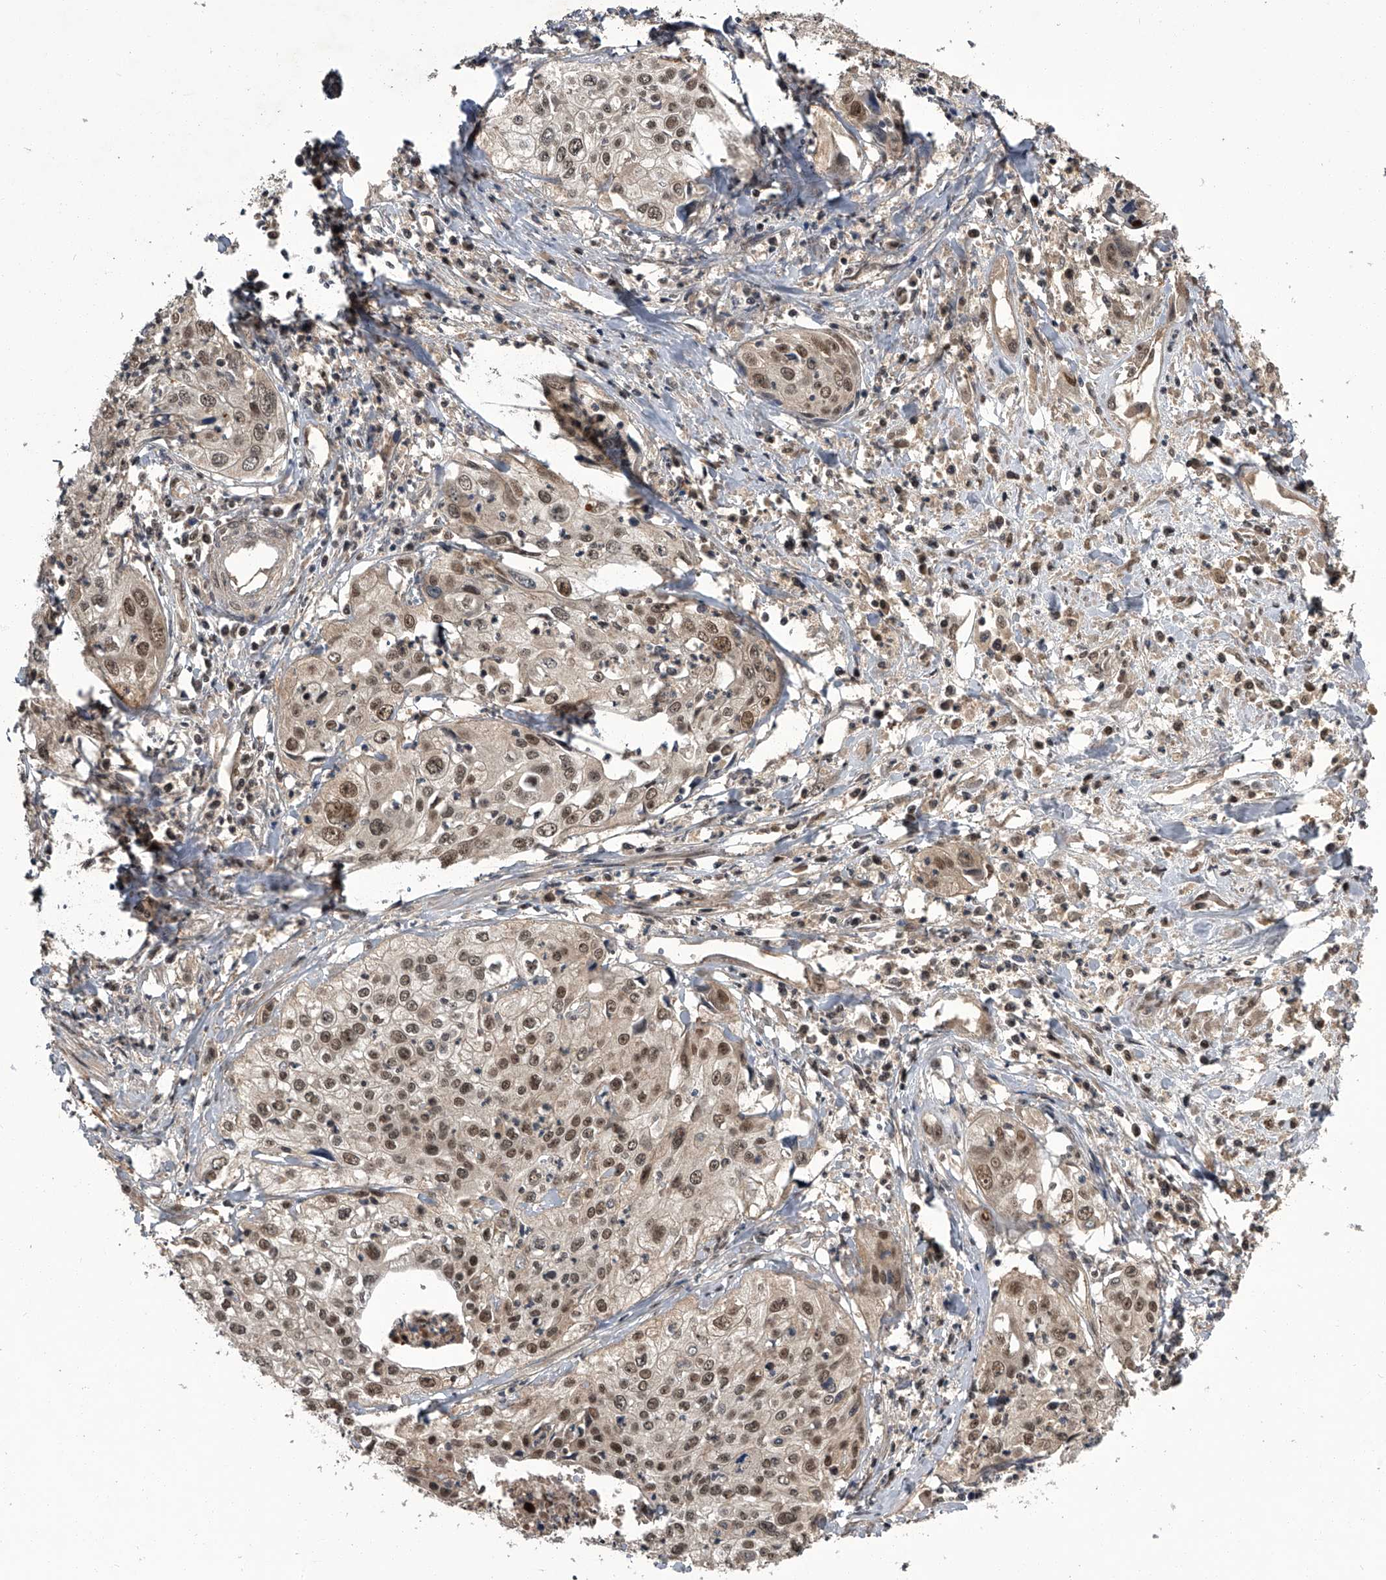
{"staining": {"intensity": "moderate", "quantity": ">75%", "location": "nuclear"}, "tissue": "cervical cancer", "cell_type": "Tumor cells", "image_type": "cancer", "snomed": [{"axis": "morphology", "description": "Squamous cell carcinoma, NOS"}, {"axis": "topography", "description": "Cervix"}], "caption": "The immunohistochemical stain labels moderate nuclear positivity in tumor cells of cervical cancer (squamous cell carcinoma) tissue.", "gene": "SLC12A8", "patient": {"sex": "female", "age": 31}}